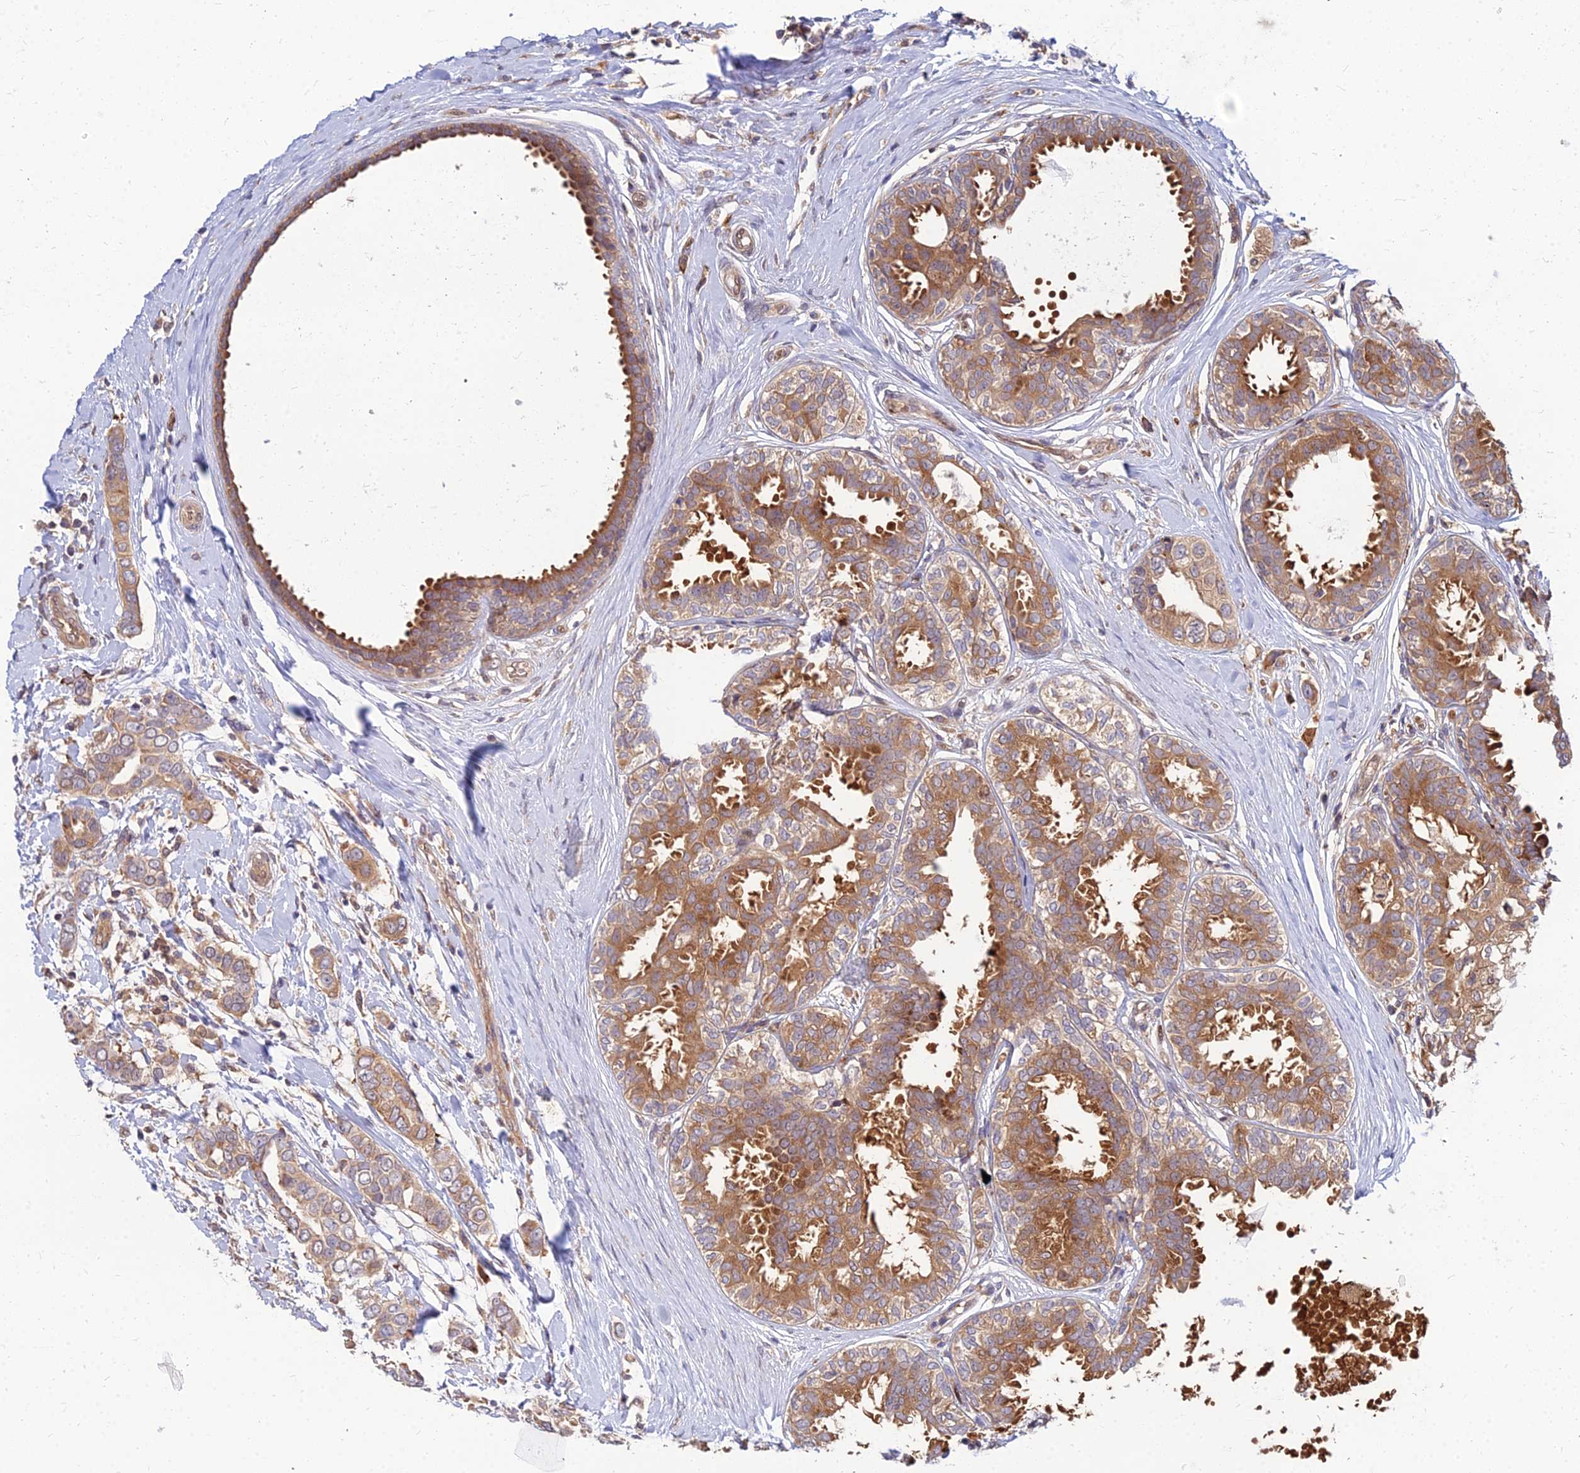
{"staining": {"intensity": "moderate", "quantity": ">75%", "location": "cytoplasmic/membranous"}, "tissue": "breast cancer", "cell_type": "Tumor cells", "image_type": "cancer", "snomed": [{"axis": "morphology", "description": "Lobular carcinoma"}, {"axis": "topography", "description": "Breast"}], "caption": "Tumor cells reveal moderate cytoplasmic/membranous positivity in approximately >75% of cells in breast cancer.", "gene": "CCT6B", "patient": {"sex": "female", "age": 51}}